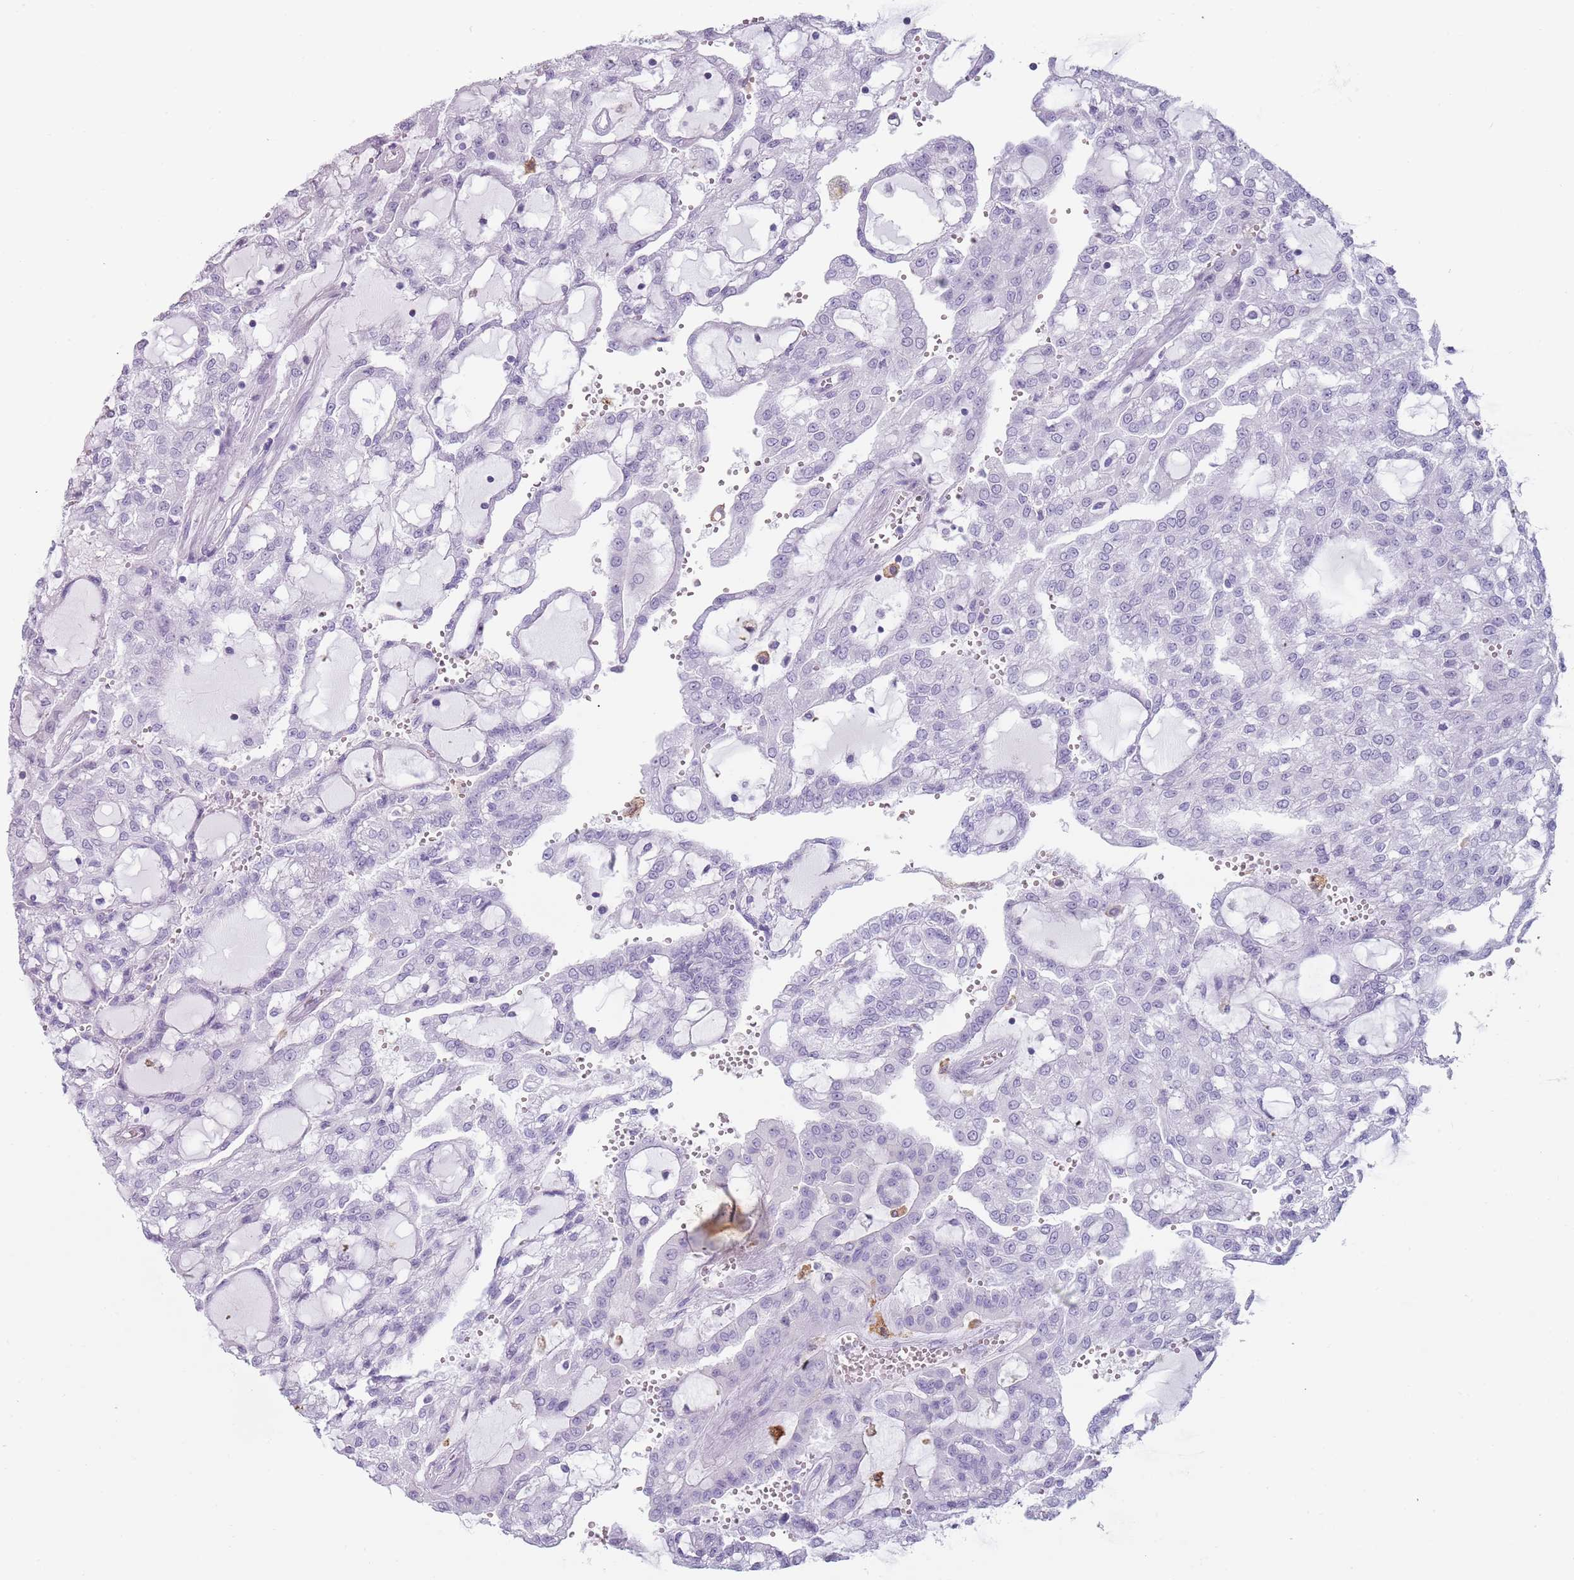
{"staining": {"intensity": "negative", "quantity": "none", "location": "none"}, "tissue": "renal cancer", "cell_type": "Tumor cells", "image_type": "cancer", "snomed": [{"axis": "morphology", "description": "Adenocarcinoma, NOS"}, {"axis": "topography", "description": "Kidney"}], "caption": "Human renal cancer (adenocarcinoma) stained for a protein using immunohistochemistry (IHC) displays no staining in tumor cells.", "gene": "COLEC12", "patient": {"sex": "male", "age": 63}}